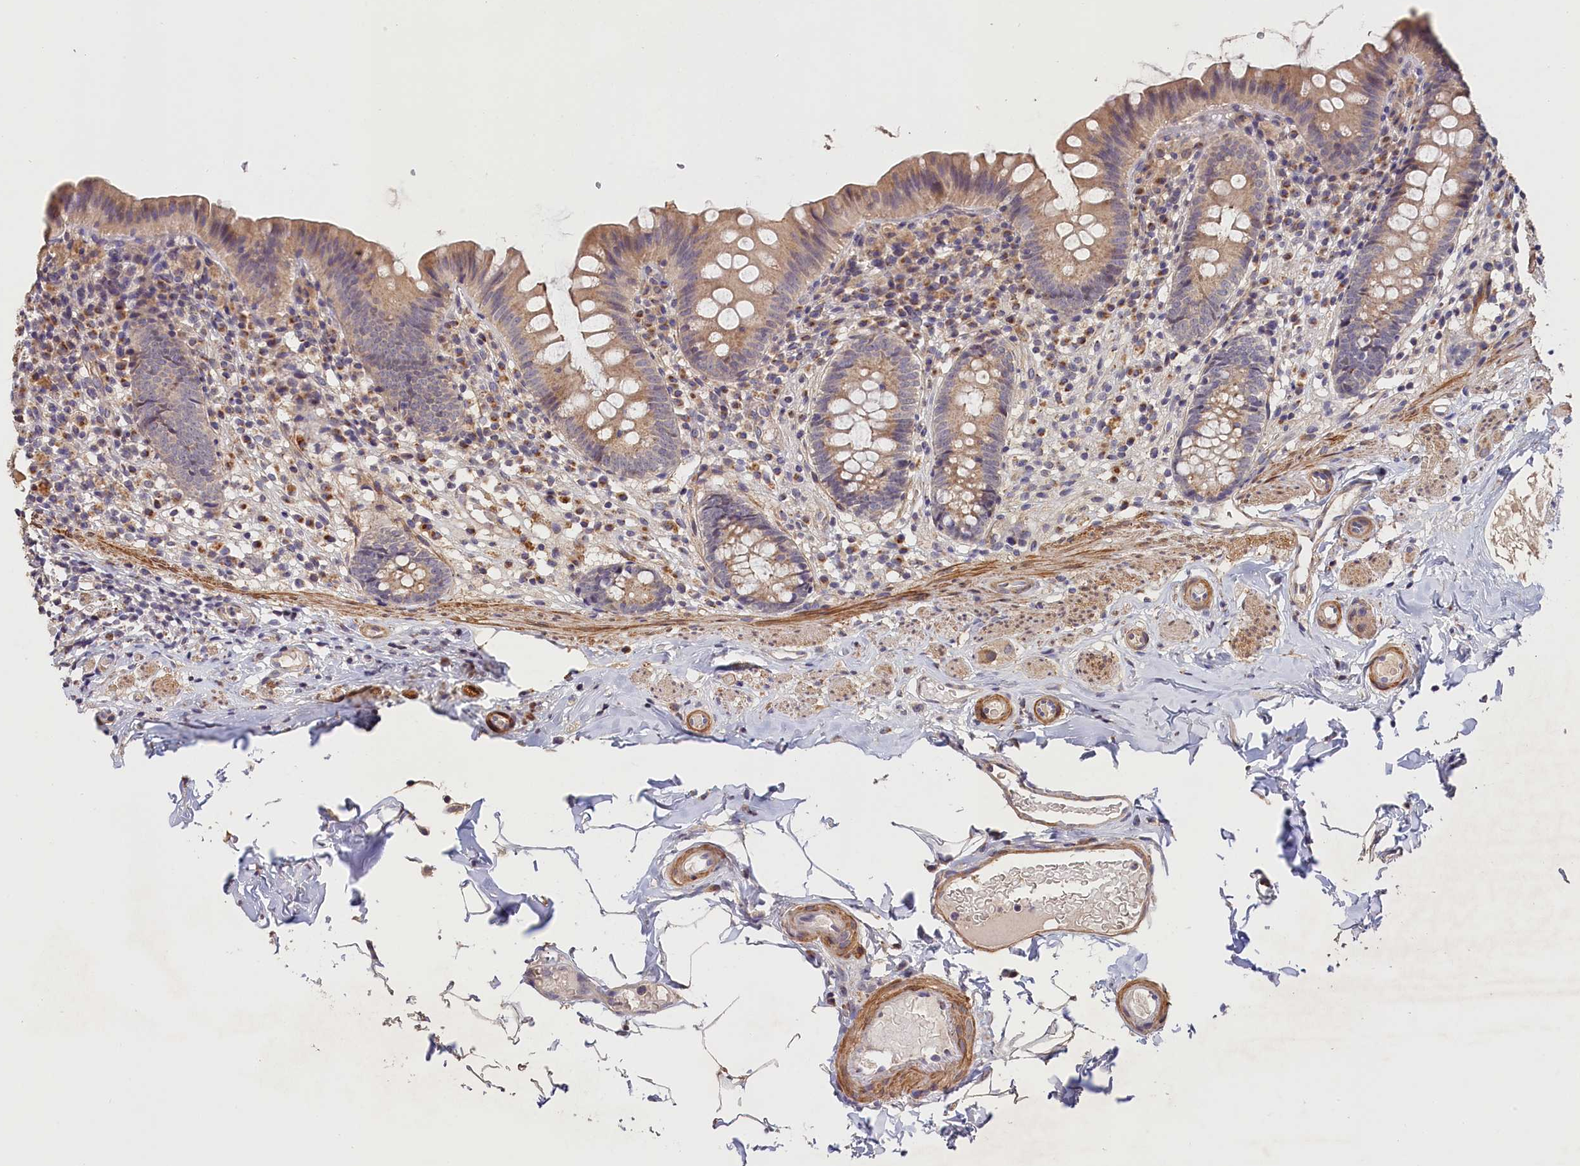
{"staining": {"intensity": "moderate", "quantity": ">75%", "location": "cytoplasmic/membranous"}, "tissue": "appendix", "cell_type": "Glandular cells", "image_type": "normal", "snomed": [{"axis": "morphology", "description": "Normal tissue, NOS"}, {"axis": "topography", "description": "Appendix"}], "caption": "Appendix stained for a protein displays moderate cytoplasmic/membranous positivity in glandular cells.", "gene": "TANGO6", "patient": {"sex": "male", "age": 55}}